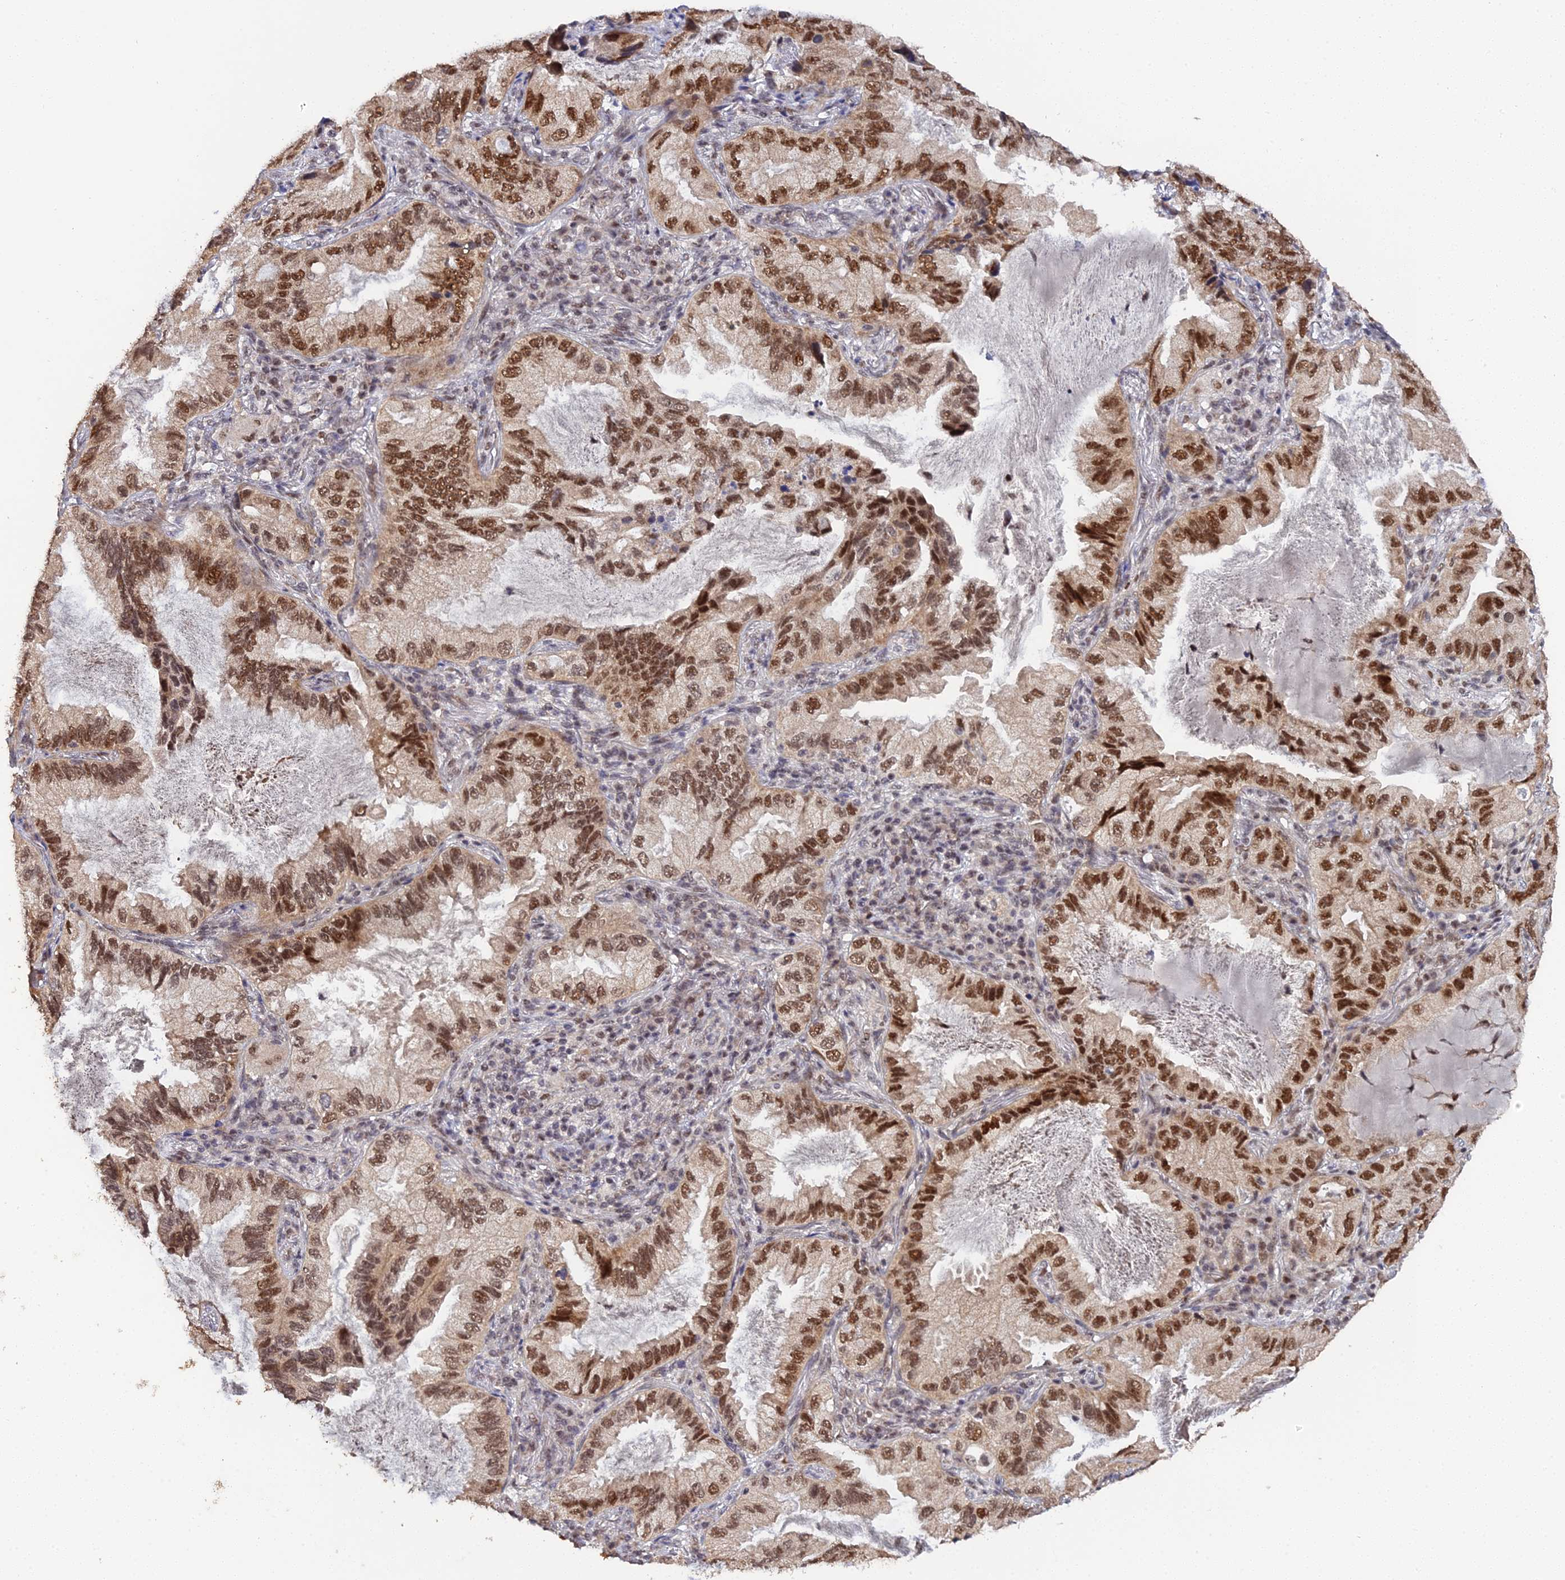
{"staining": {"intensity": "moderate", "quantity": ">75%", "location": "nuclear"}, "tissue": "lung cancer", "cell_type": "Tumor cells", "image_type": "cancer", "snomed": [{"axis": "morphology", "description": "Adenocarcinoma, NOS"}, {"axis": "topography", "description": "Lung"}], "caption": "Lung cancer was stained to show a protein in brown. There is medium levels of moderate nuclear staining in about >75% of tumor cells.", "gene": "ERCC5", "patient": {"sex": "female", "age": 69}}